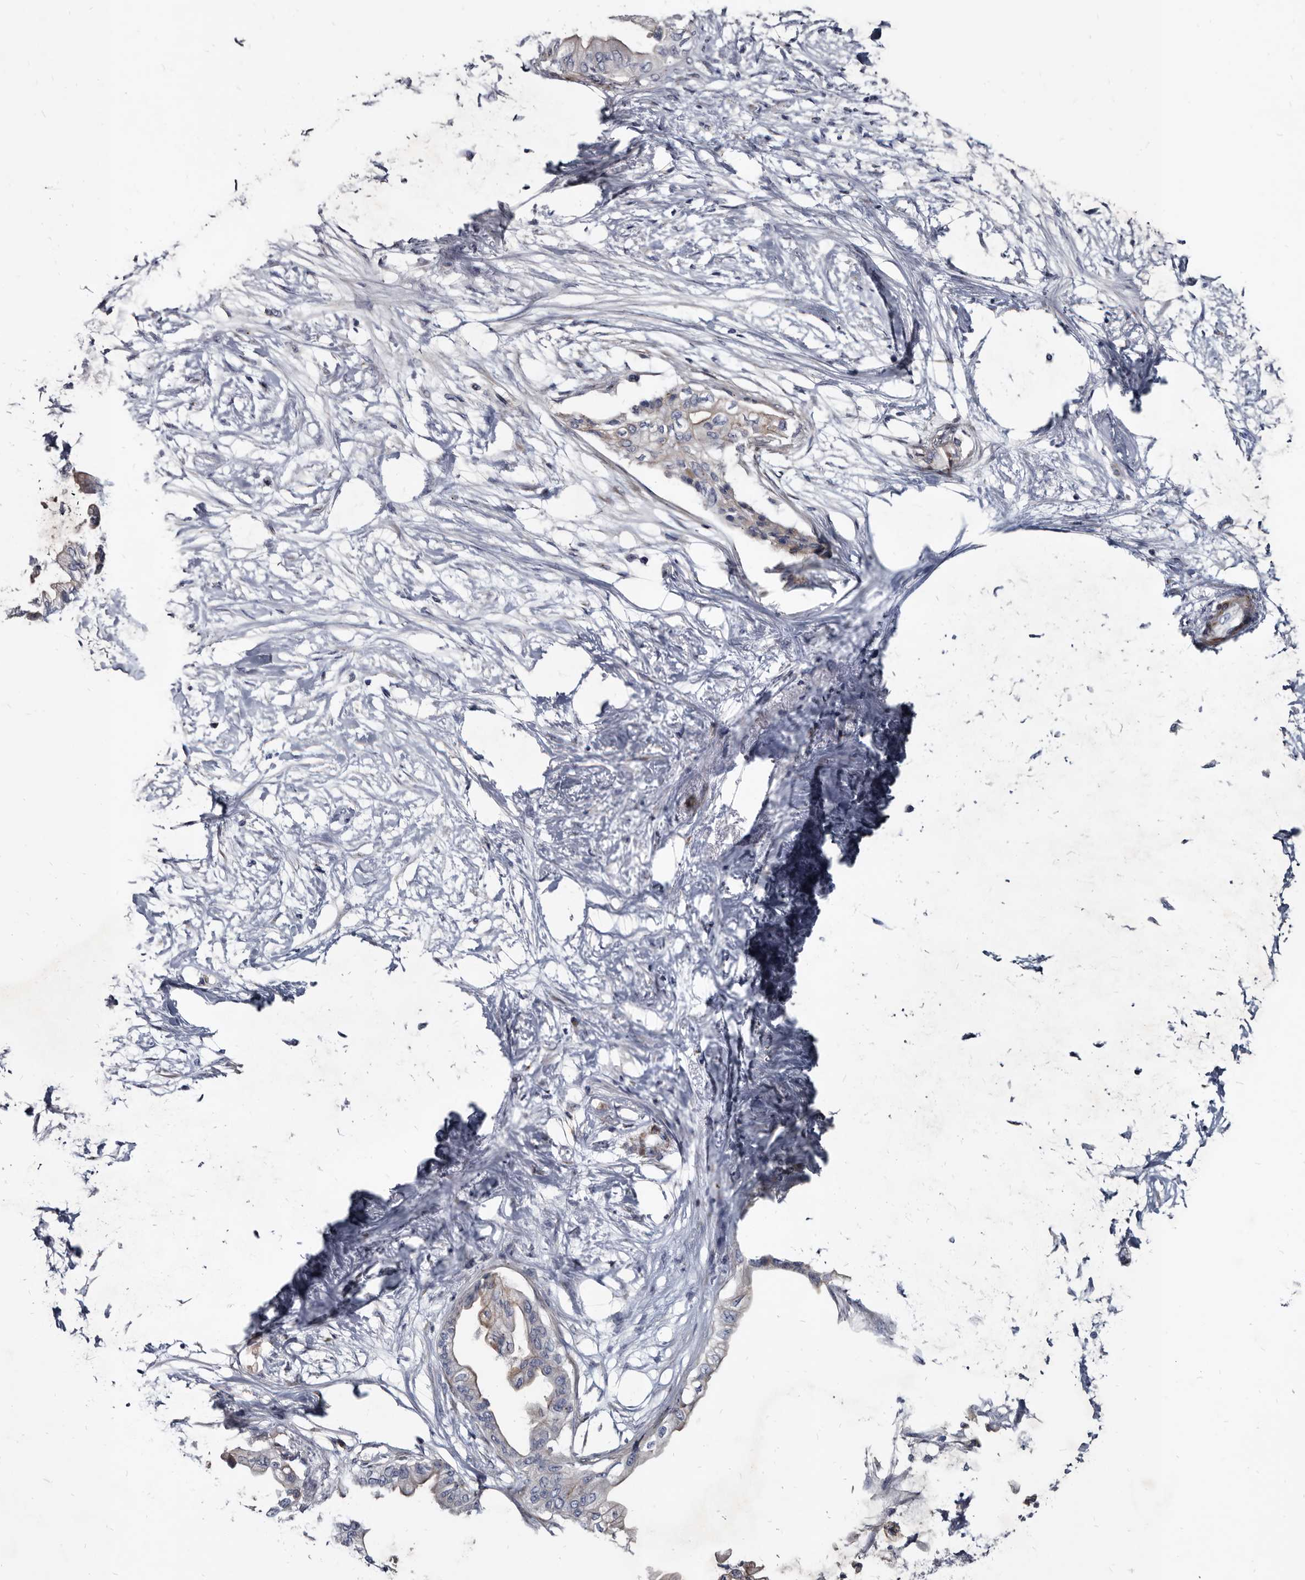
{"staining": {"intensity": "weak", "quantity": "<25%", "location": "cytoplasmic/membranous"}, "tissue": "pancreatic cancer", "cell_type": "Tumor cells", "image_type": "cancer", "snomed": [{"axis": "morphology", "description": "Normal tissue, NOS"}, {"axis": "morphology", "description": "Adenocarcinoma, NOS"}, {"axis": "topography", "description": "Pancreas"}, {"axis": "topography", "description": "Duodenum"}], "caption": "Histopathology image shows no protein staining in tumor cells of pancreatic cancer tissue.", "gene": "PRSS8", "patient": {"sex": "female", "age": 60}}